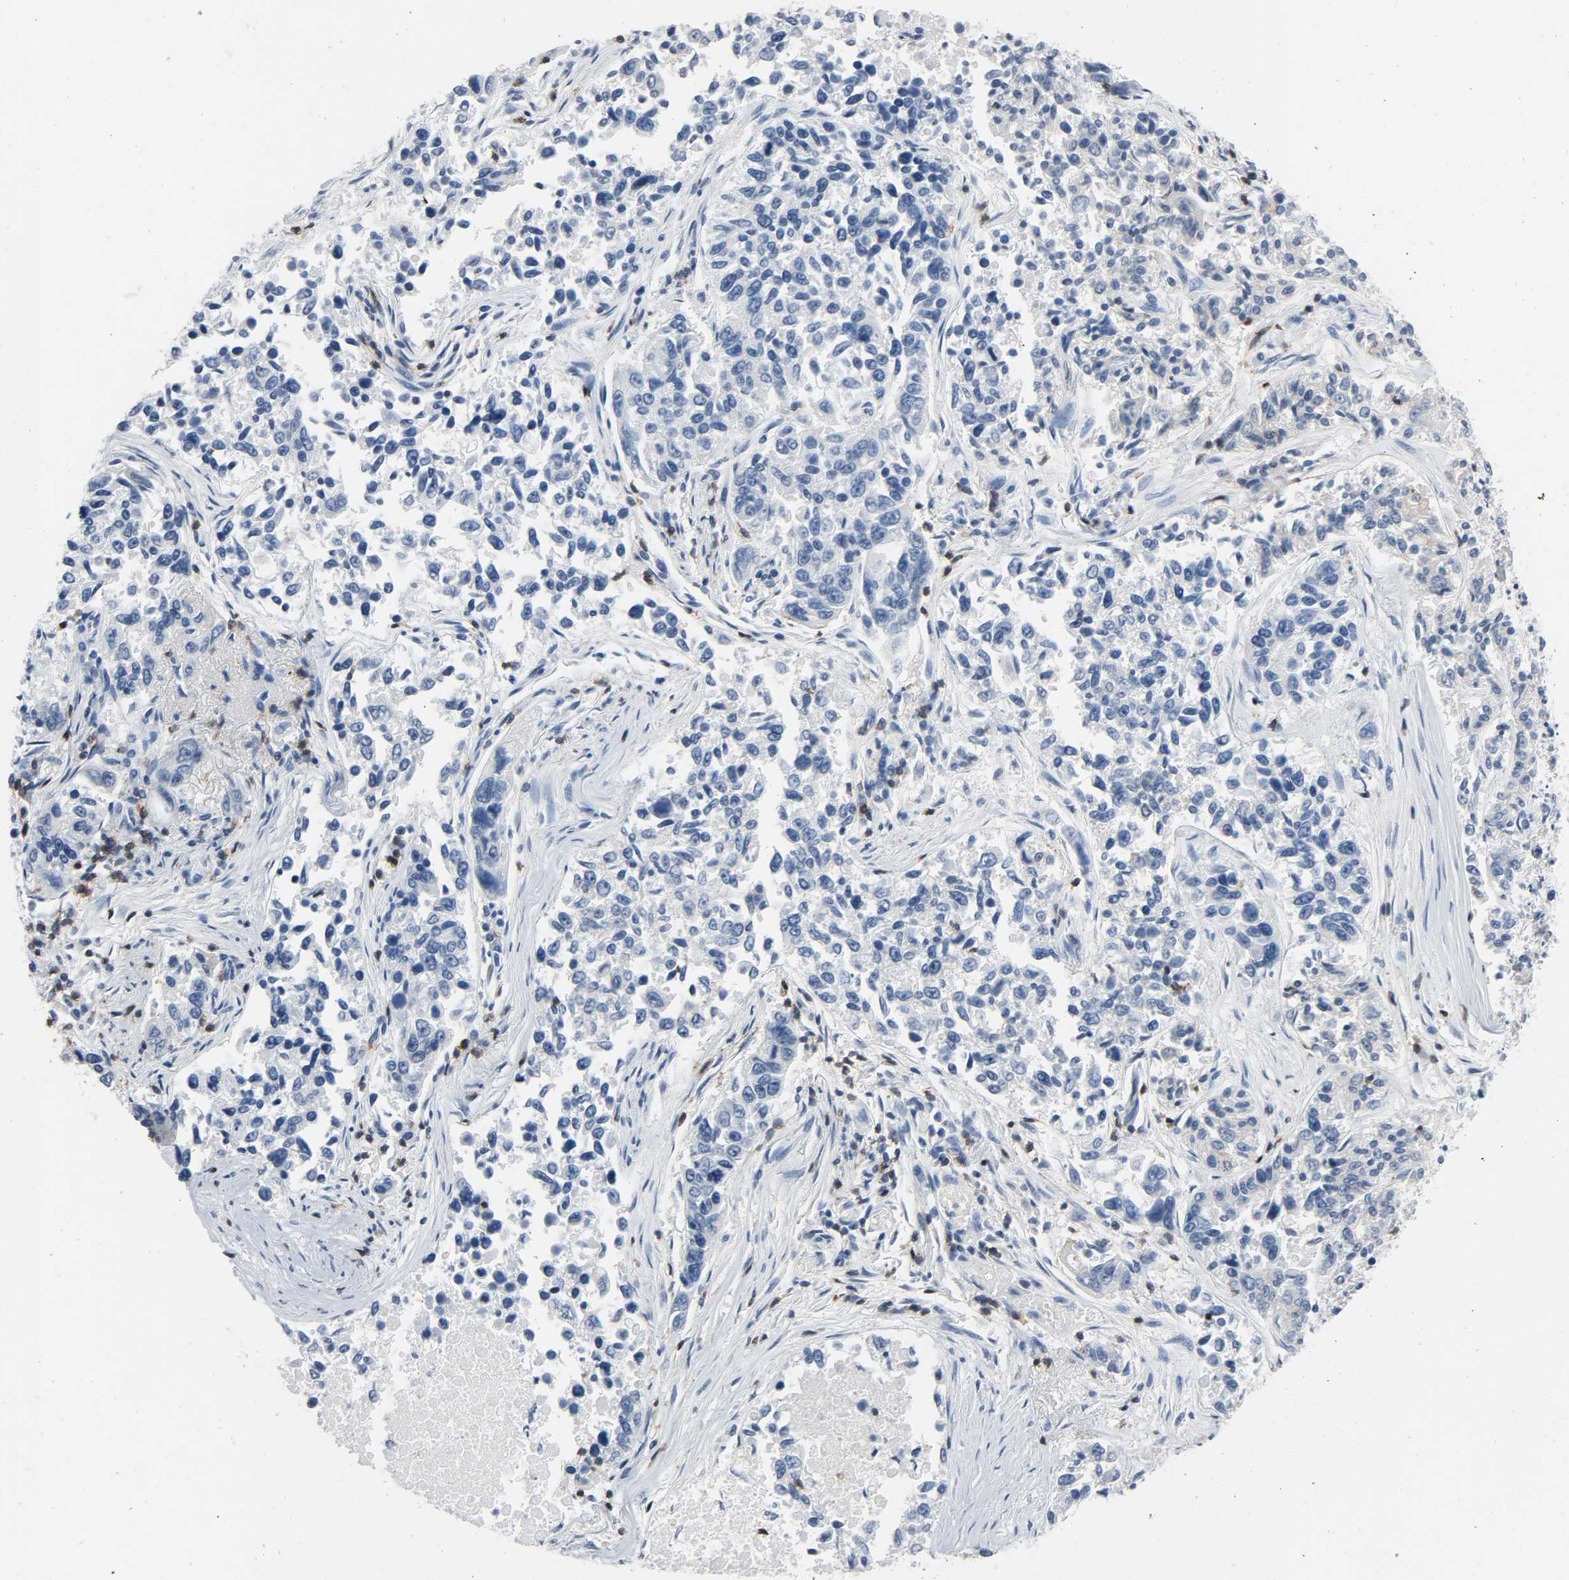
{"staining": {"intensity": "negative", "quantity": "none", "location": "none"}, "tissue": "lung cancer", "cell_type": "Tumor cells", "image_type": "cancer", "snomed": [{"axis": "morphology", "description": "Adenocarcinoma, NOS"}, {"axis": "topography", "description": "Lung"}], "caption": "This is an immunohistochemistry micrograph of adenocarcinoma (lung). There is no expression in tumor cells.", "gene": "LCK", "patient": {"sex": "male", "age": 84}}